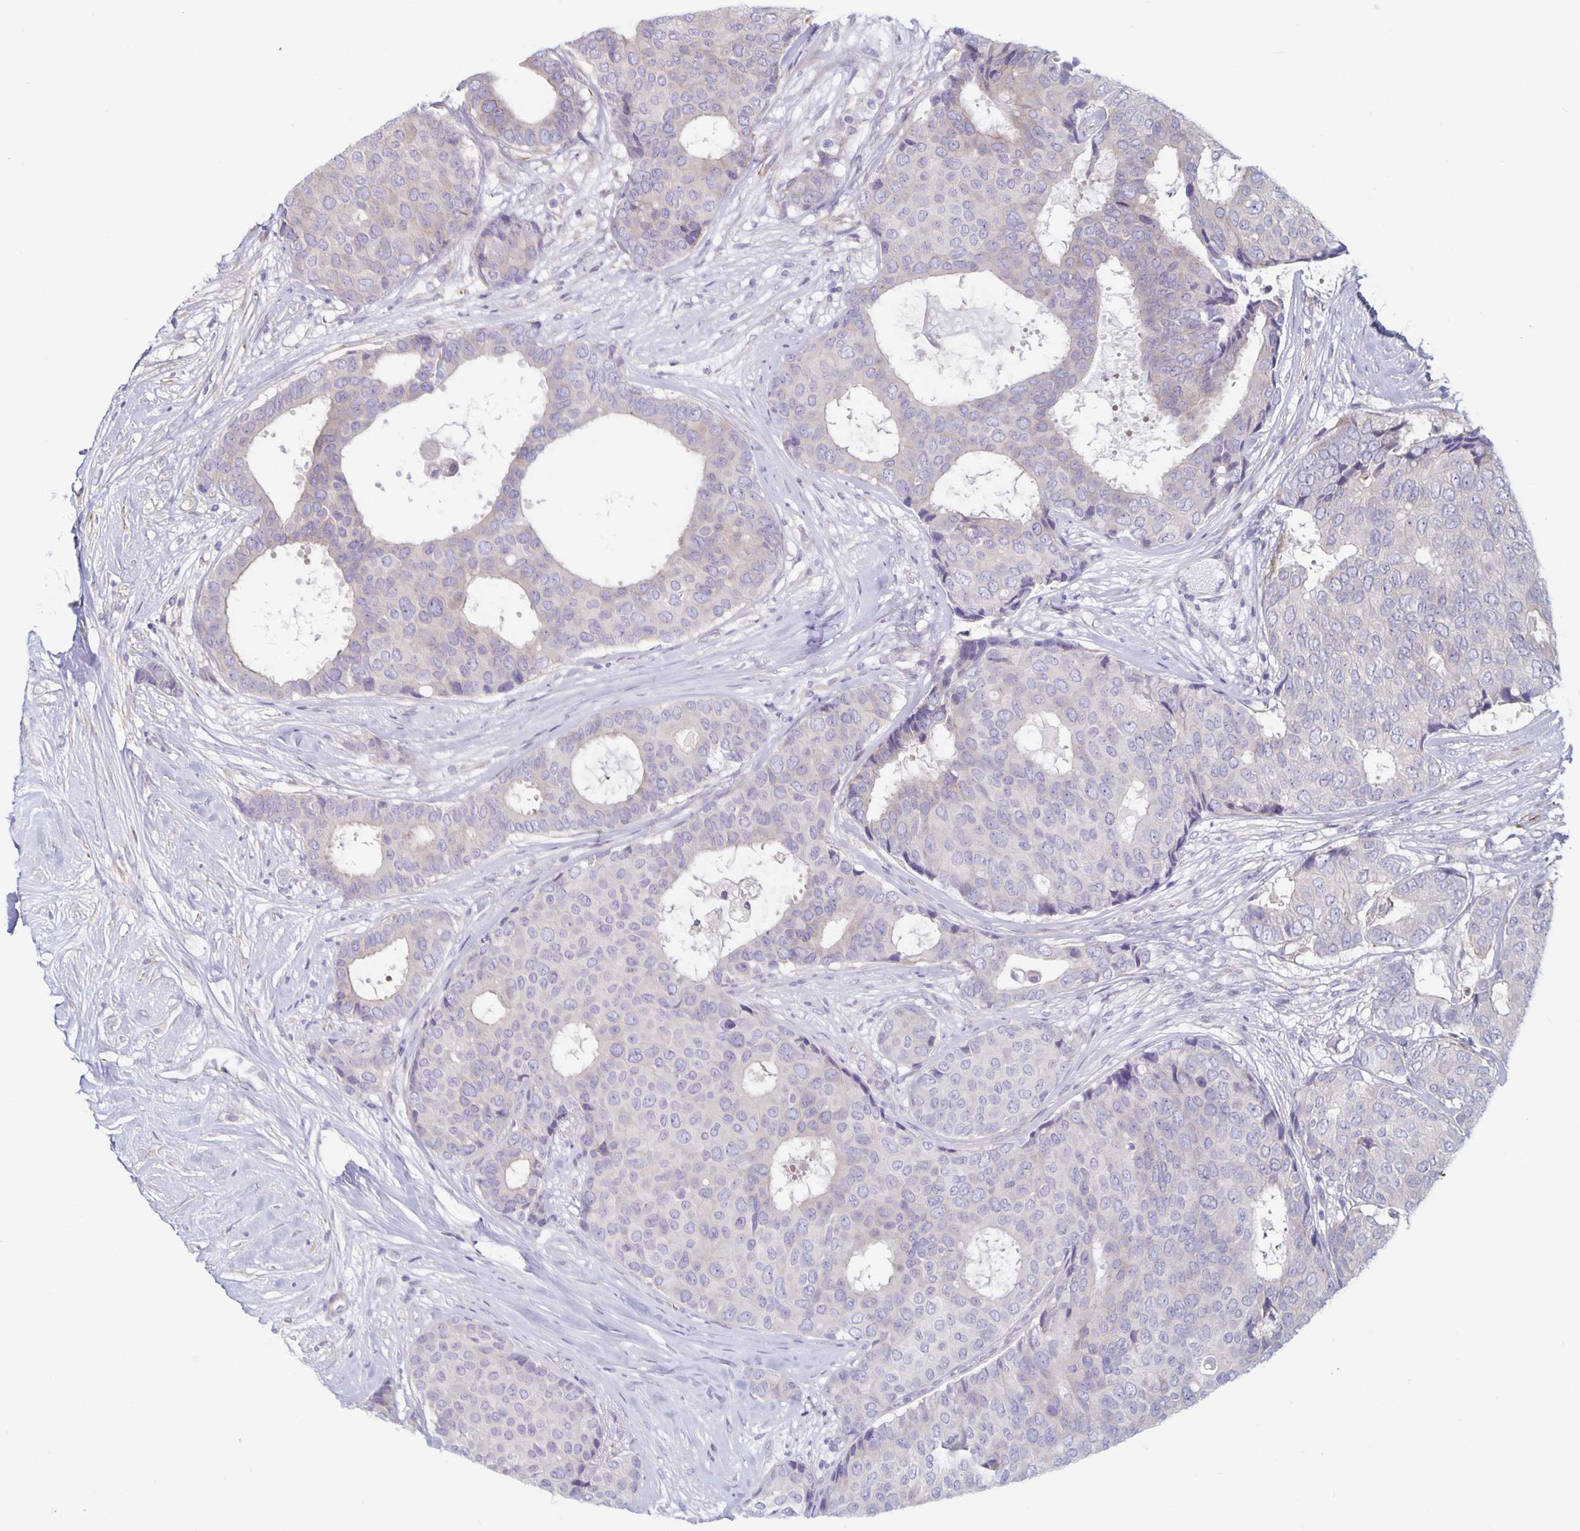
{"staining": {"intensity": "negative", "quantity": "none", "location": "none"}, "tissue": "breast cancer", "cell_type": "Tumor cells", "image_type": "cancer", "snomed": [{"axis": "morphology", "description": "Duct carcinoma"}, {"axis": "topography", "description": "Breast"}], "caption": "The IHC histopathology image has no significant staining in tumor cells of invasive ductal carcinoma (breast) tissue. (Stains: DAB (3,3'-diaminobenzidine) IHC with hematoxylin counter stain, Microscopy: brightfield microscopy at high magnification).", "gene": "PLCB3", "patient": {"sex": "female", "age": 75}}